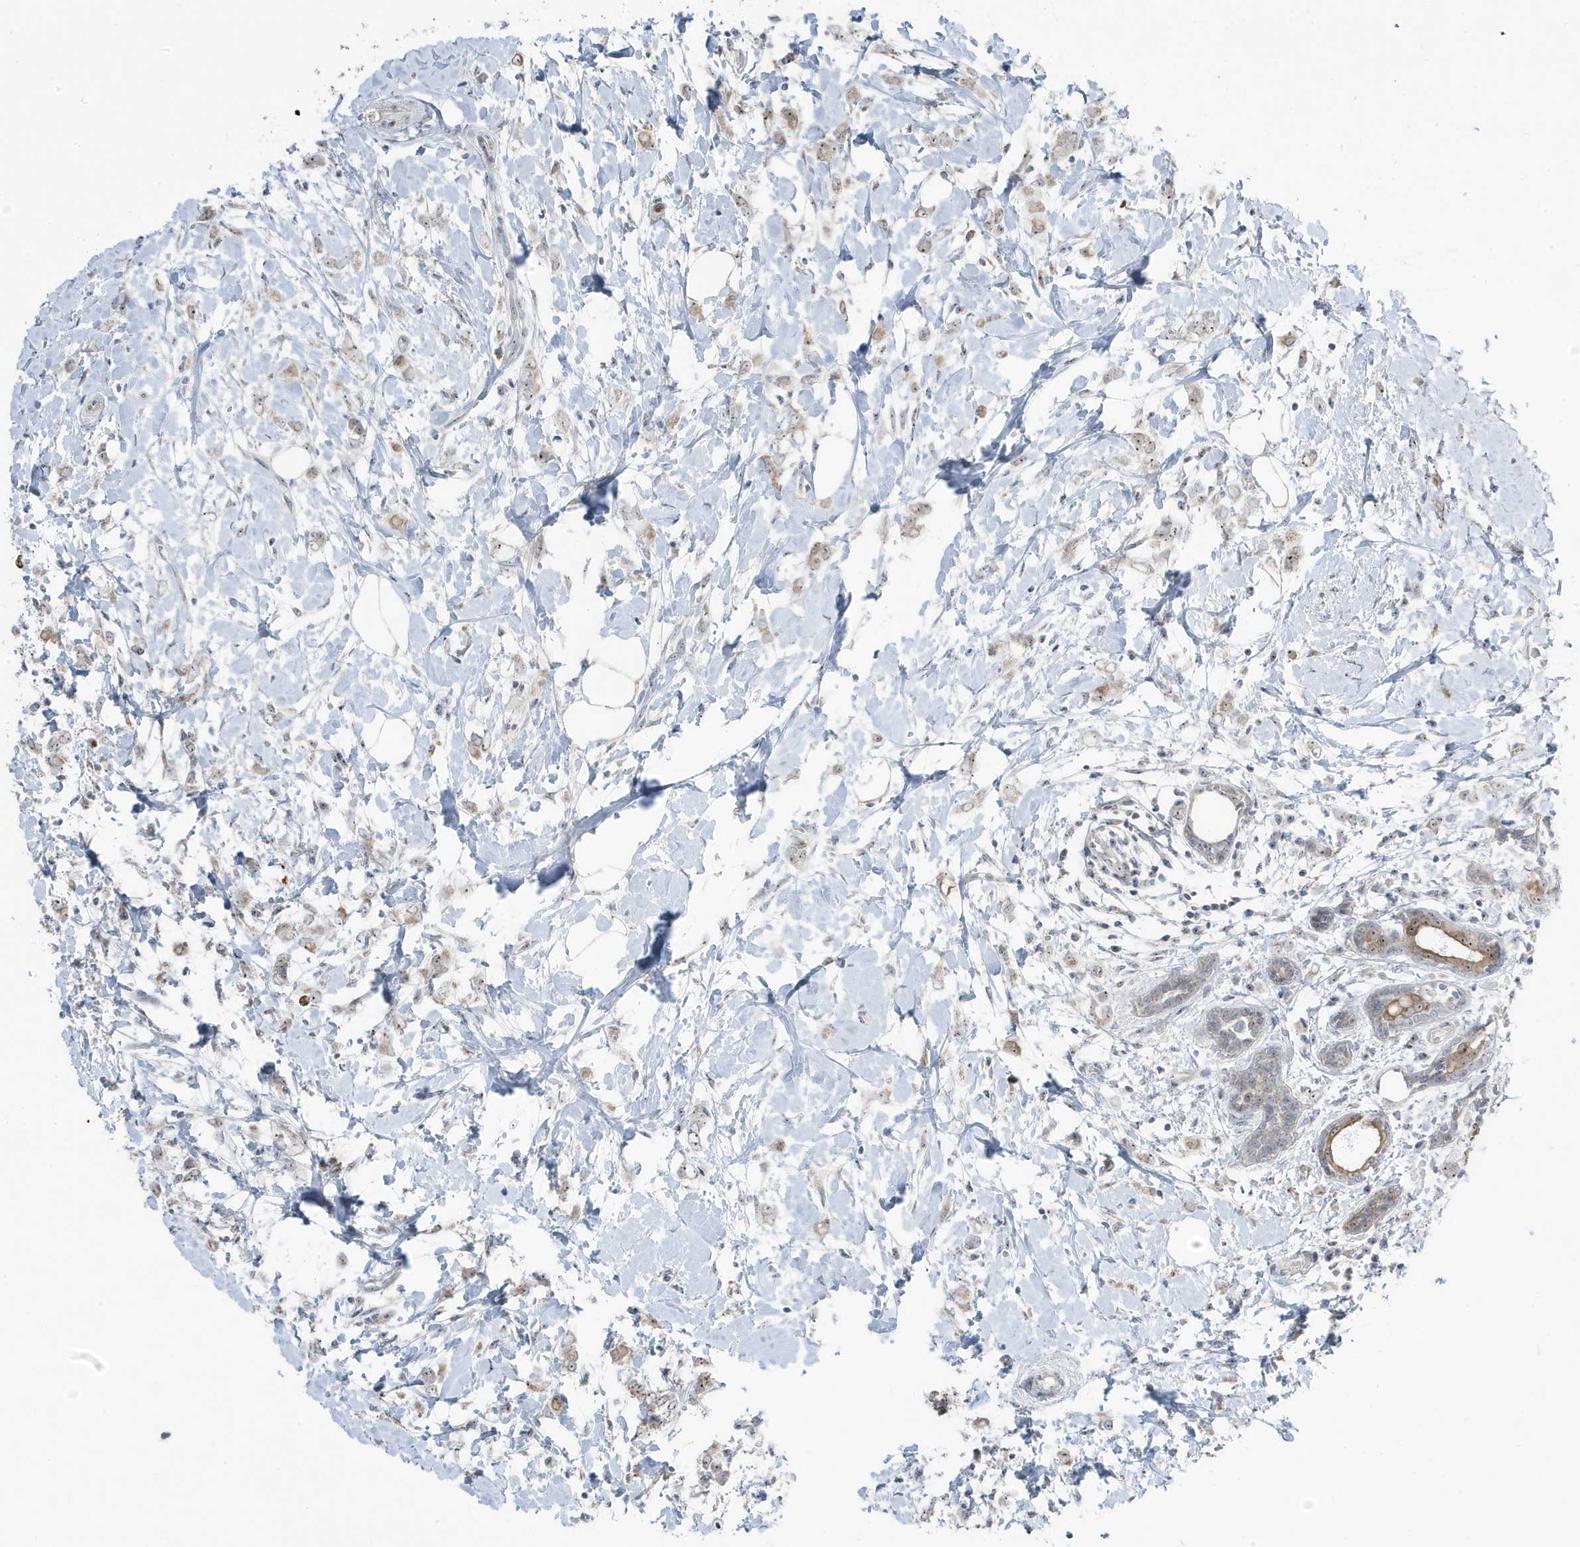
{"staining": {"intensity": "weak", "quantity": "25%-75%", "location": "nuclear"}, "tissue": "breast cancer", "cell_type": "Tumor cells", "image_type": "cancer", "snomed": [{"axis": "morphology", "description": "Normal tissue, NOS"}, {"axis": "morphology", "description": "Lobular carcinoma"}, {"axis": "topography", "description": "Breast"}], "caption": "Immunohistochemical staining of breast cancer displays low levels of weak nuclear protein expression in approximately 25%-75% of tumor cells. The protein is shown in brown color, while the nuclei are stained blue.", "gene": "TSEN15", "patient": {"sex": "female", "age": 47}}